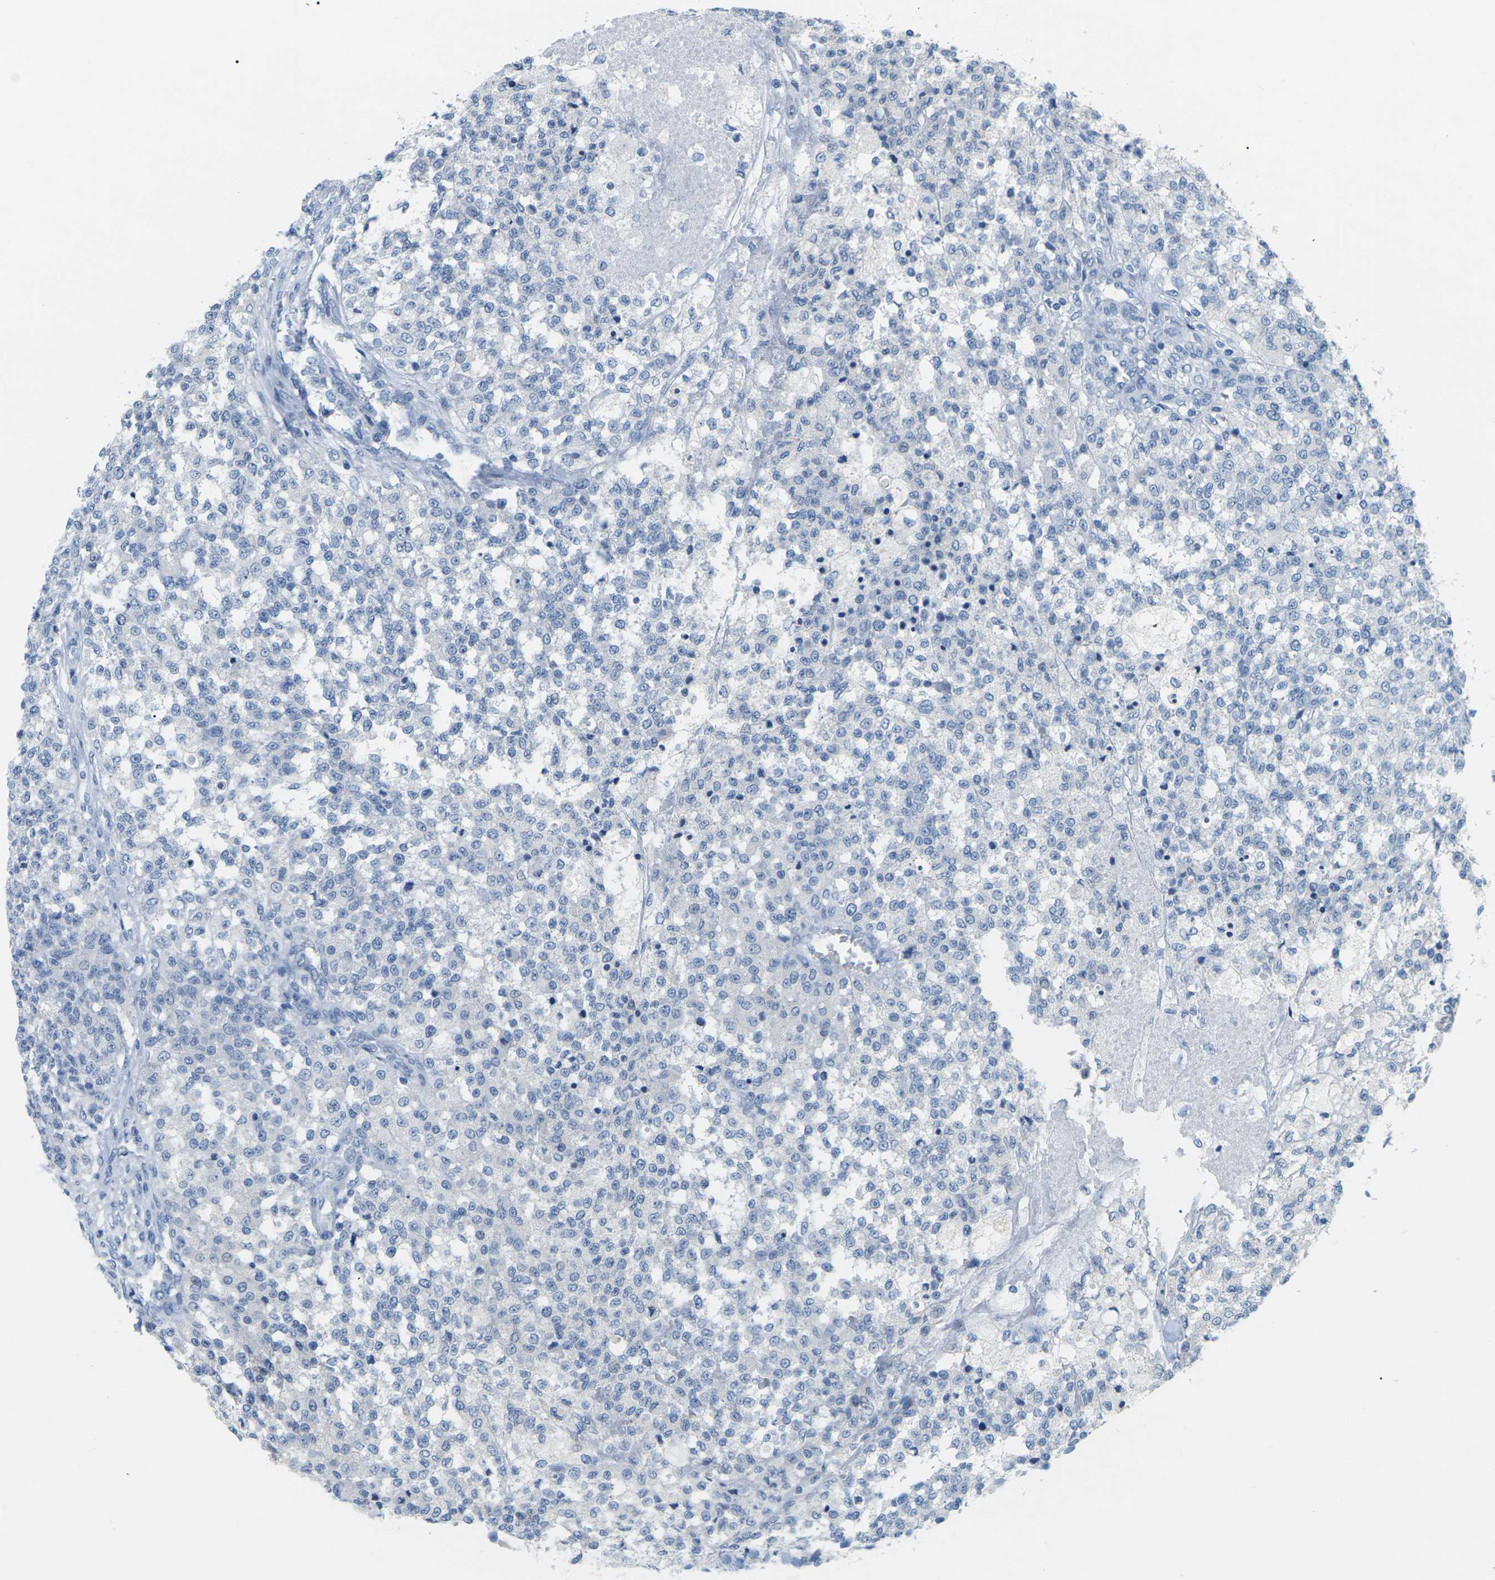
{"staining": {"intensity": "negative", "quantity": "none", "location": "none"}, "tissue": "testis cancer", "cell_type": "Tumor cells", "image_type": "cancer", "snomed": [{"axis": "morphology", "description": "Seminoma, NOS"}, {"axis": "topography", "description": "Testis"}], "caption": "This is an IHC photomicrograph of human testis cancer. There is no staining in tumor cells.", "gene": "SLC12A1", "patient": {"sex": "male", "age": 59}}